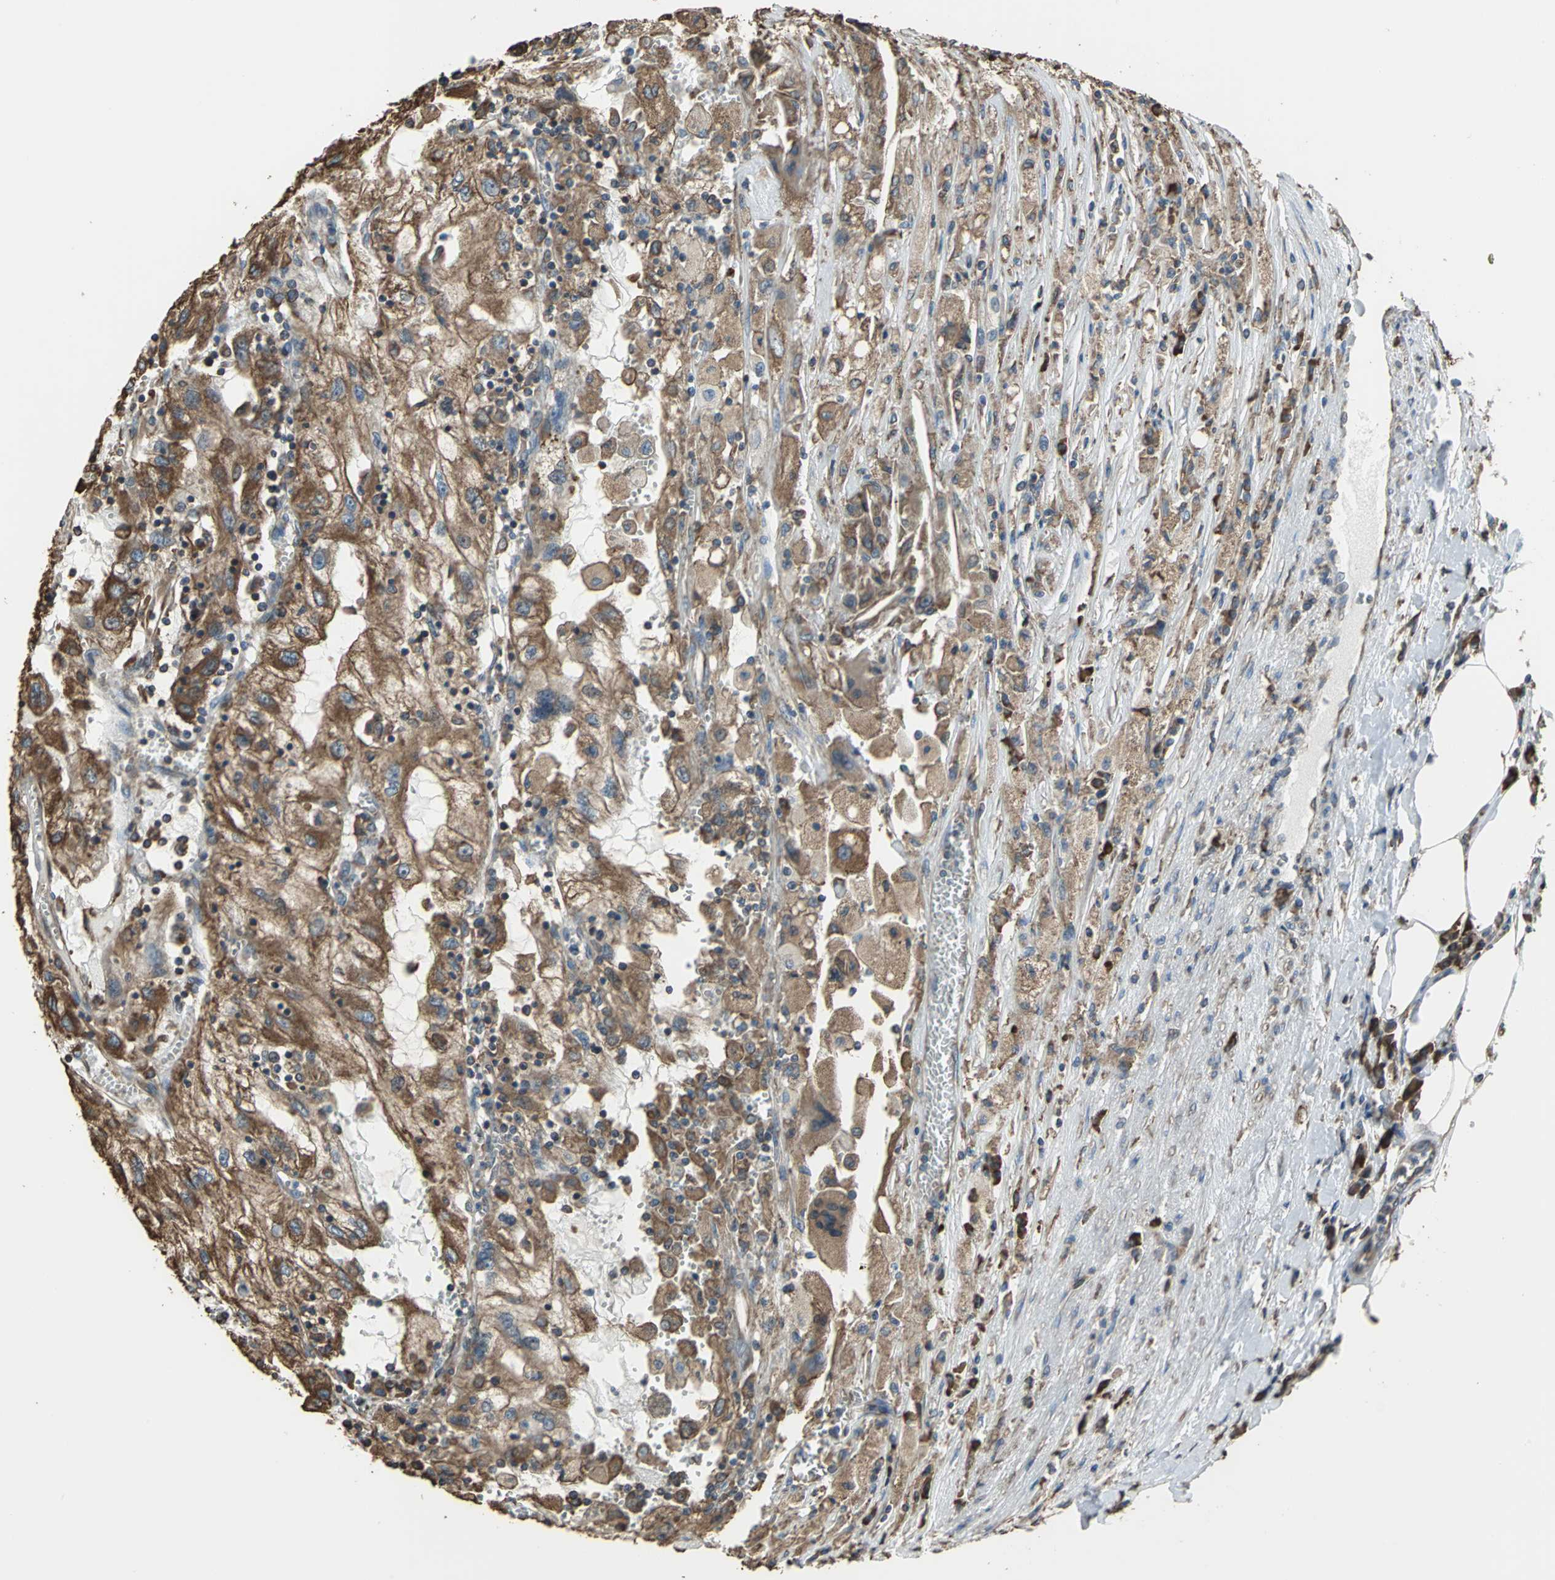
{"staining": {"intensity": "strong", "quantity": ">75%", "location": "cytoplasmic/membranous"}, "tissue": "renal cancer", "cell_type": "Tumor cells", "image_type": "cancer", "snomed": [{"axis": "morphology", "description": "Normal tissue, NOS"}, {"axis": "morphology", "description": "Adenocarcinoma, NOS"}, {"axis": "topography", "description": "Kidney"}], "caption": "Human renal cancer stained for a protein (brown) displays strong cytoplasmic/membranous positive positivity in about >75% of tumor cells.", "gene": "GPANK1", "patient": {"sex": "male", "age": 71}}